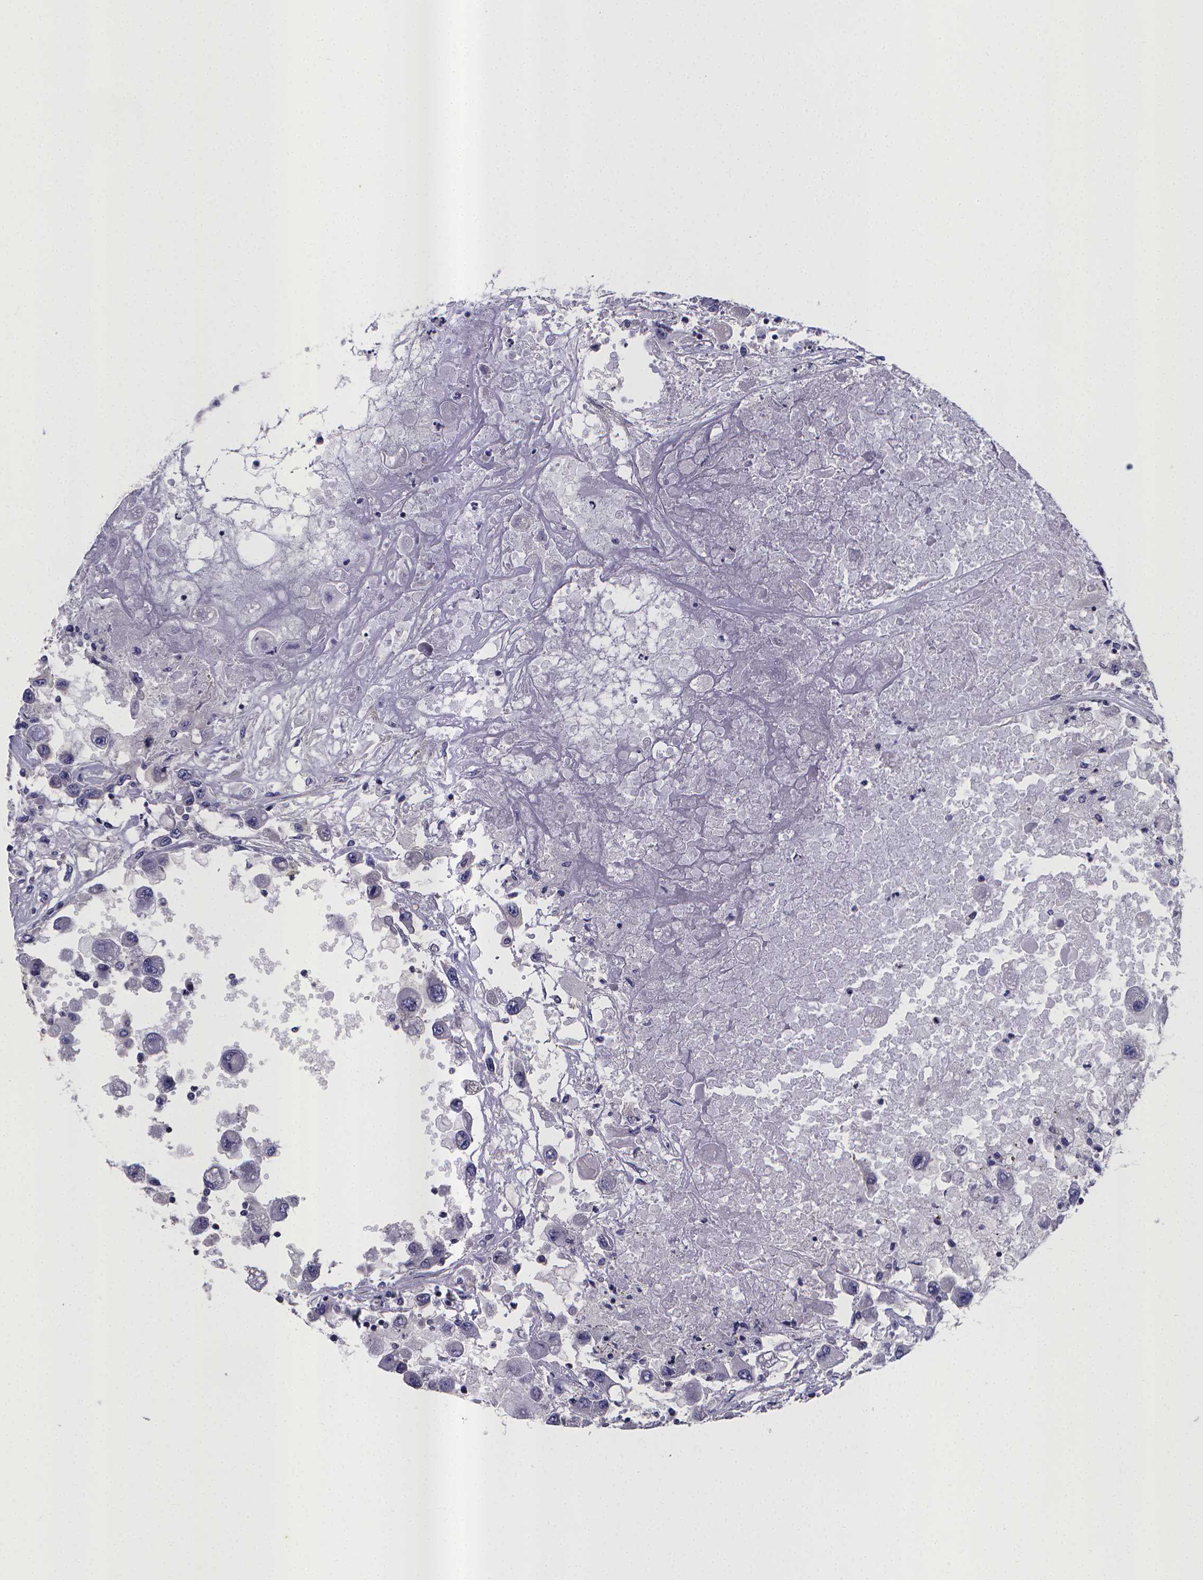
{"staining": {"intensity": "negative", "quantity": "none", "location": "none"}, "tissue": "renal cancer", "cell_type": "Tumor cells", "image_type": "cancer", "snomed": [{"axis": "morphology", "description": "Adenocarcinoma, NOS"}, {"axis": "topography", "description": "Kidney"}], "caption": "Immunohistochemistry (IHC) micrograph of neoplastic tissue: human renal cancer stained with DAB reveals no significant protein positivity in tumor cells.", "gene": "RERG", "patient": {"sex": "female", "age": 67}}